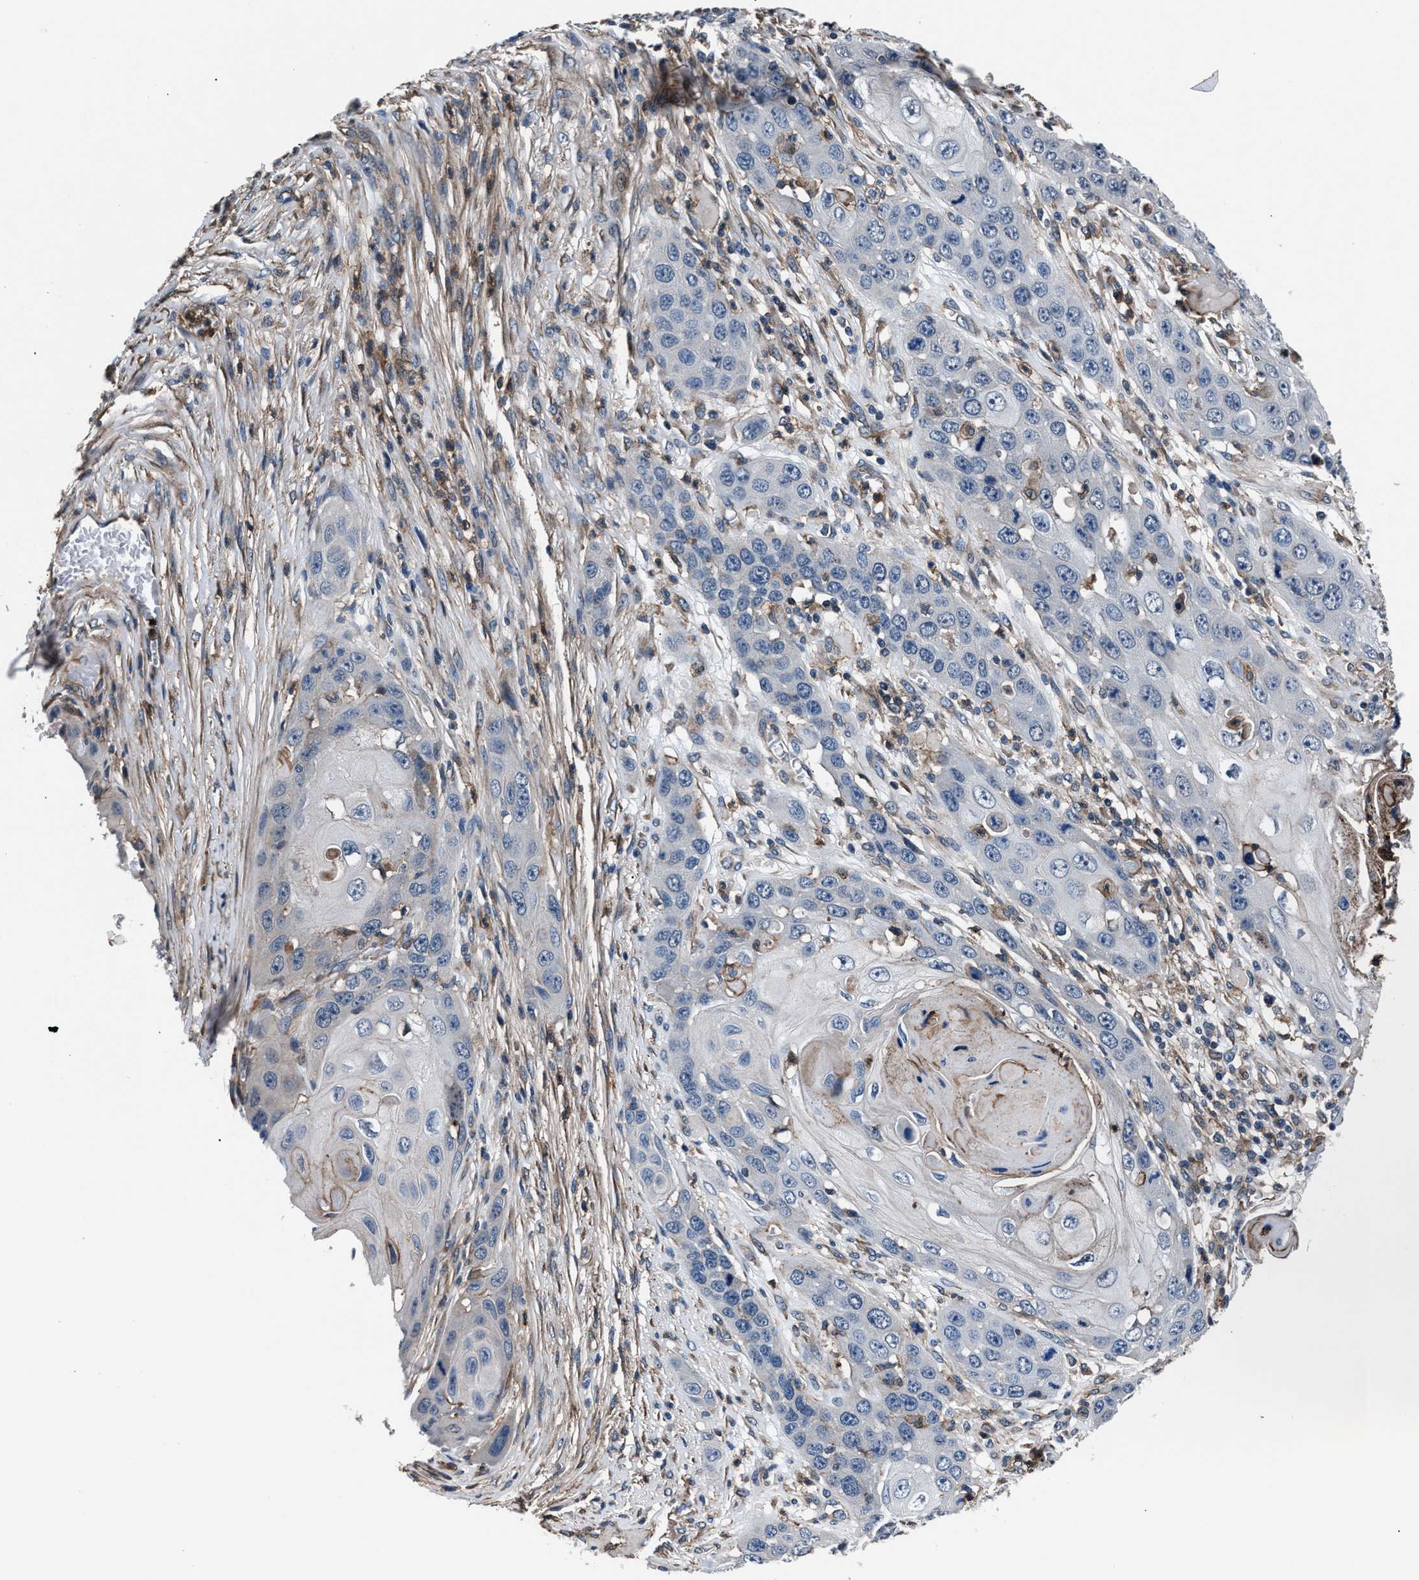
{"staining": {"intensity": "negative", "quantity": "none", "location": "none"}, "tissue": "skin cancer", "cell_type": "Tumor cells", "image_type": "cancer", "snomed": [{"axis": "morphology", "description": "Squamous cell carcinoma, NOS"}, {"axis": "topography", "description": "Skin"}], "caption": "Immunohistochemical staining of skin cancer demonstrates no significant staining in tumor cells.", "gene": "MFSD11", "patient": {"sex": "male", "age": 55}}